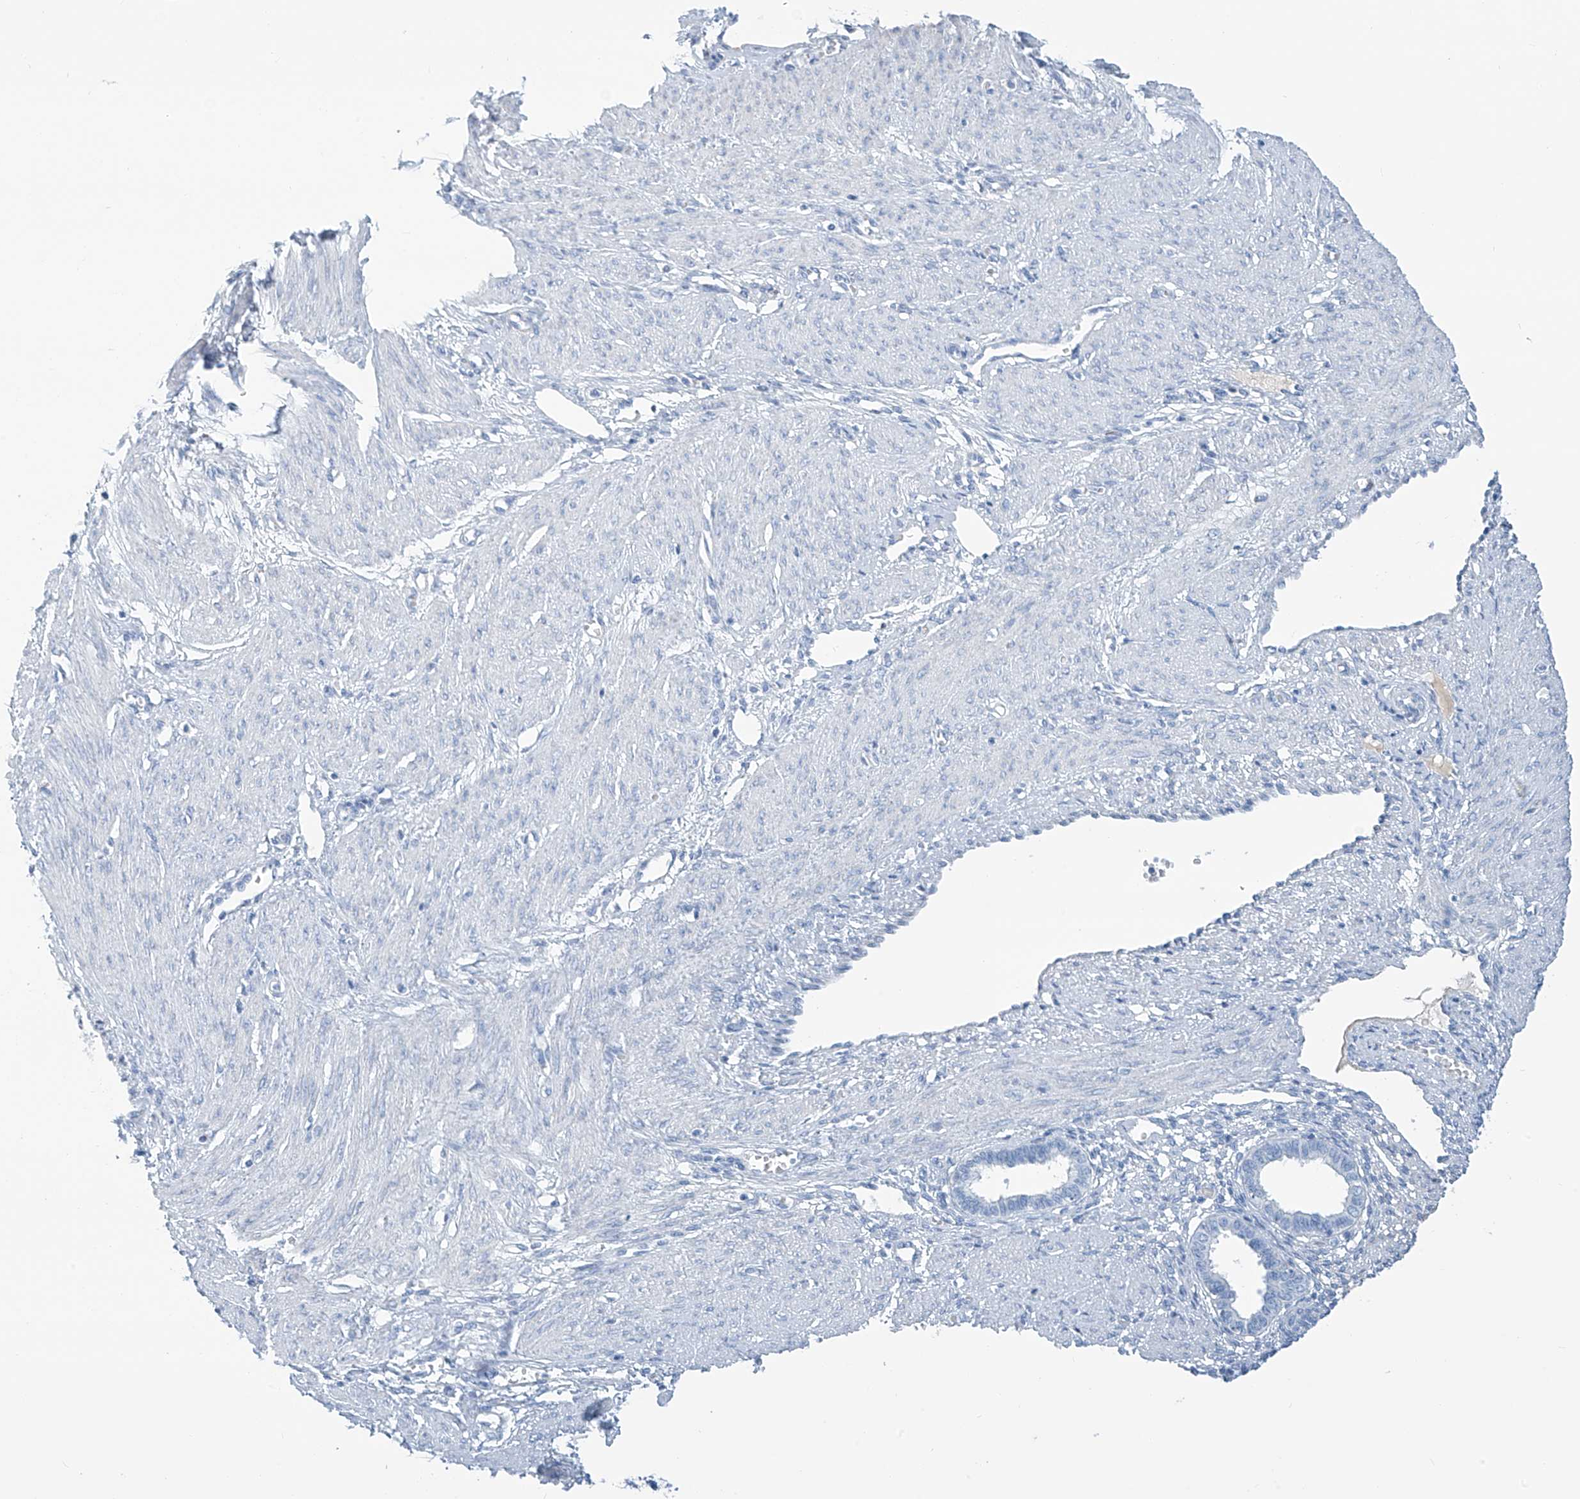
{"staining": {"intensity": "negative", "quantity": "none", "location": "none"}, "tissue": "endometrium", "cell_type": "Cells in endometrial stroma", "image_type": "normal", "snomed": [{"axis": "morphology", "description": "Normal tissue, NOS"}, {"axis": "topography", "description": "Endometrium"}], "caption": "Unremarkable endometrium was stained to show a protein in brown. There is no significant expression in cells in endometrial stroma. Brightfield microscopy of IHC stained with DAB (brown) and hematoxylin (blue), captured at high magnification.", "gene": "SGO2", "patient": {"sex": "female", "age": 33}}